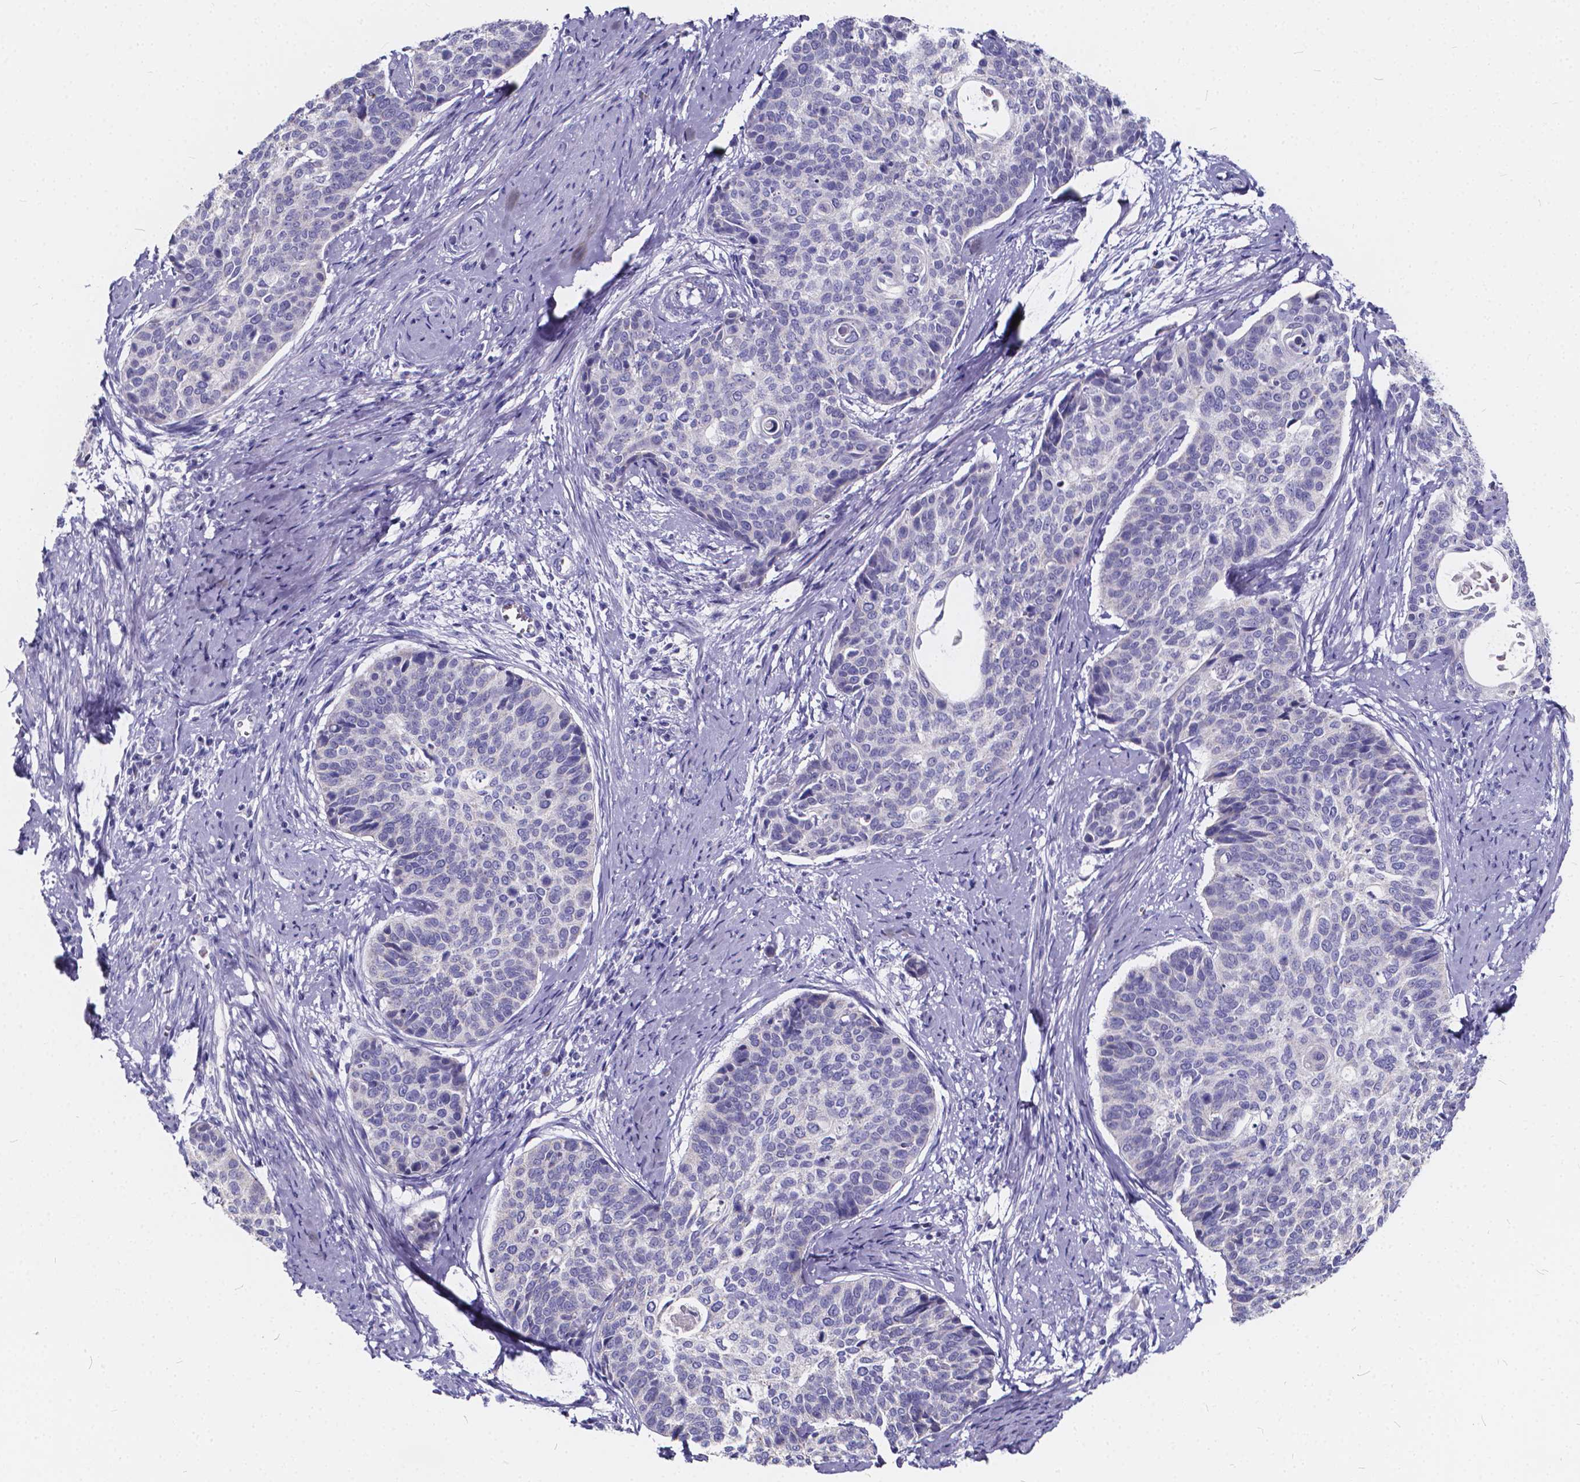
{"staining": {"intensity": "negative", "quantity": "none", "location": "none"}, "tissue": "cervical cancer", "cell_type": "Tumor cells", "image_type": "cancer", "snomed": [{"axis": "morphology", "description": "Squamous cell carcinoma, NOS"}, {"axis": "topography", "description": "Cervix"}], "caption": "Immunohistochemistry of cervical squamous cell carcinoma demonstrates no positivity in tumor cells.", "gene": "SPEF2", "patient": {"sex": "female", "age": 69}}